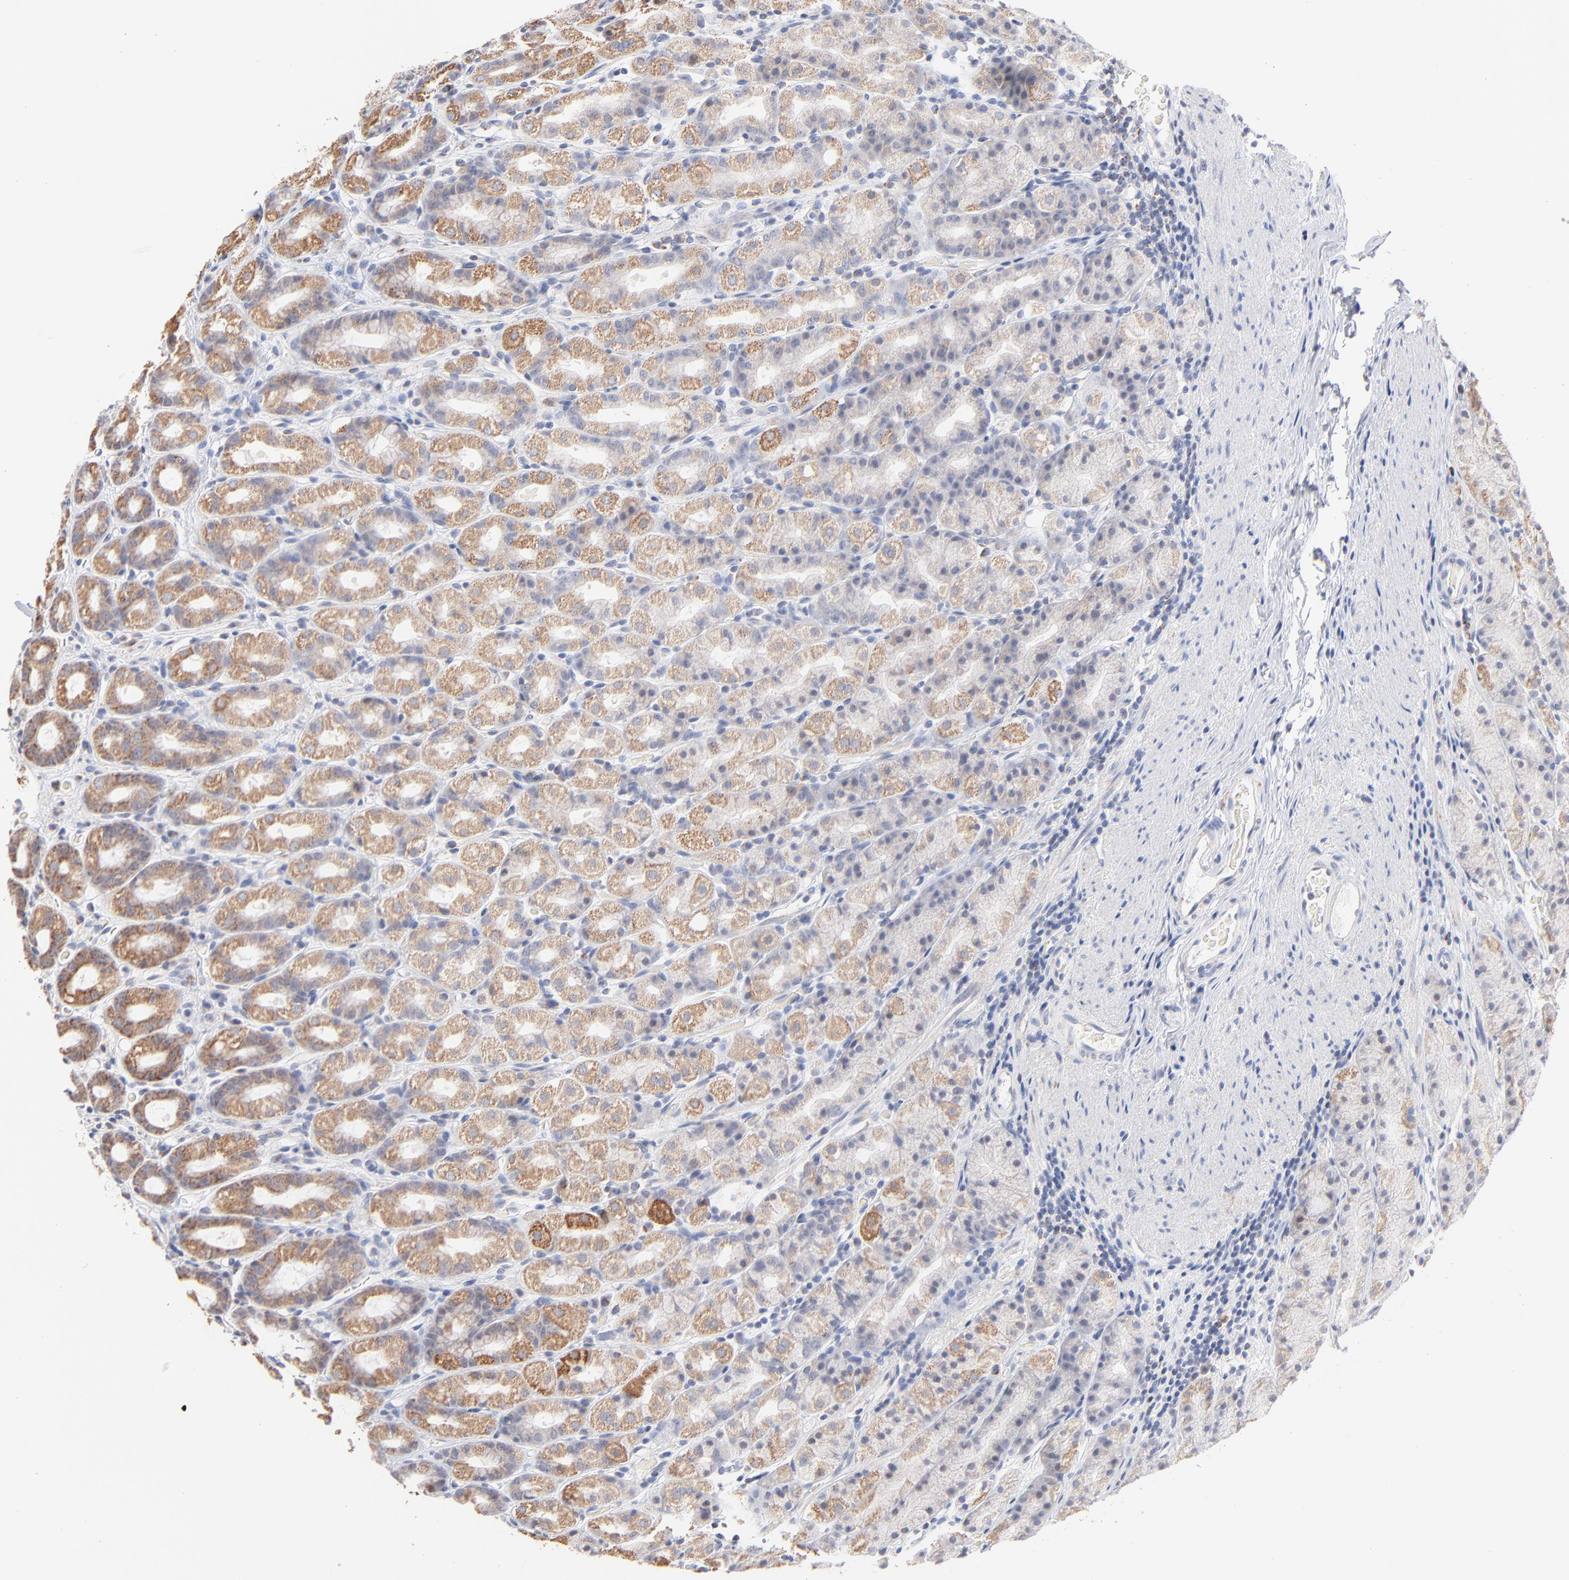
{"staining": {"intensity": "moderate", "quantity": ">75%", "location": "cytoplasmic/membranous"}, "tissue": "stomach", "cell_type": "Glandular cells", "image_type": "normal", "snomed": [{"axis": "morphology", "description": "Normal tissue, NOS"}, {"axis": "topography", "description": "Stomach, upper"}], "caption": "Protein expression analysis of benign stomach displays moderate cytoplasmic/membranous positivity in approximately >75% of glandular cells. (Stains: DAB in brown, nuclei in blue, Microscopy: brightfield microscopy at high magnification).", "gene": "MRPL58", "patient": {"sex": "male", "age": 68}}